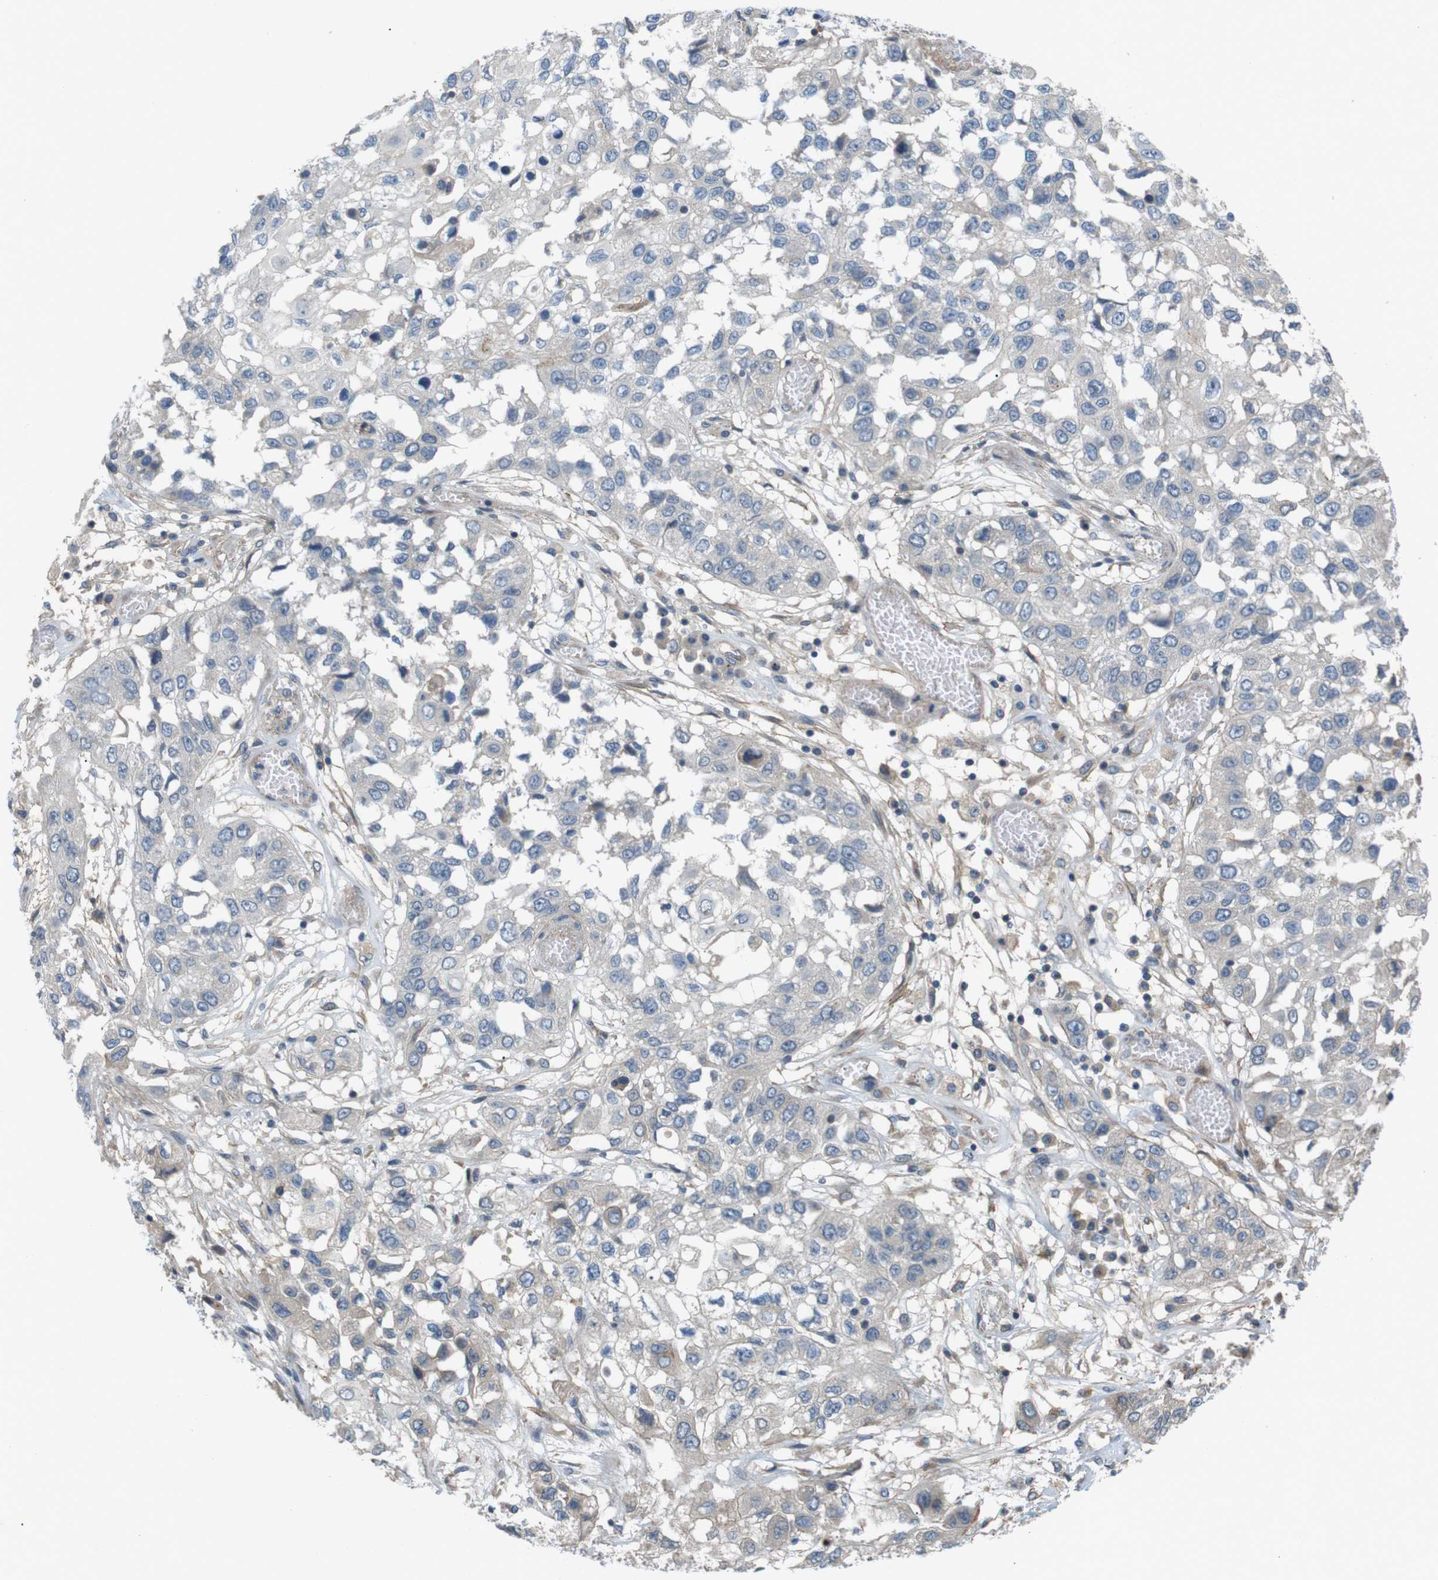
{"staining": {"intensity": "negative", "quantity": "none", "location": "none"}, "tissue": "lung cancer", "cell_type": "Tumor cells", "image_type": "cancer", "snomed": [{"axis": "morphology", "description": "Squamous cell carcinoma, NOS"}, {"axis": "topography", "description": "Lung"}], "caption": "Tumor cells show no significant expression in lung cancer (squamous cell carcinoma).", "gene": "BVES", "patient": {"sex": "male", "age": 71}}